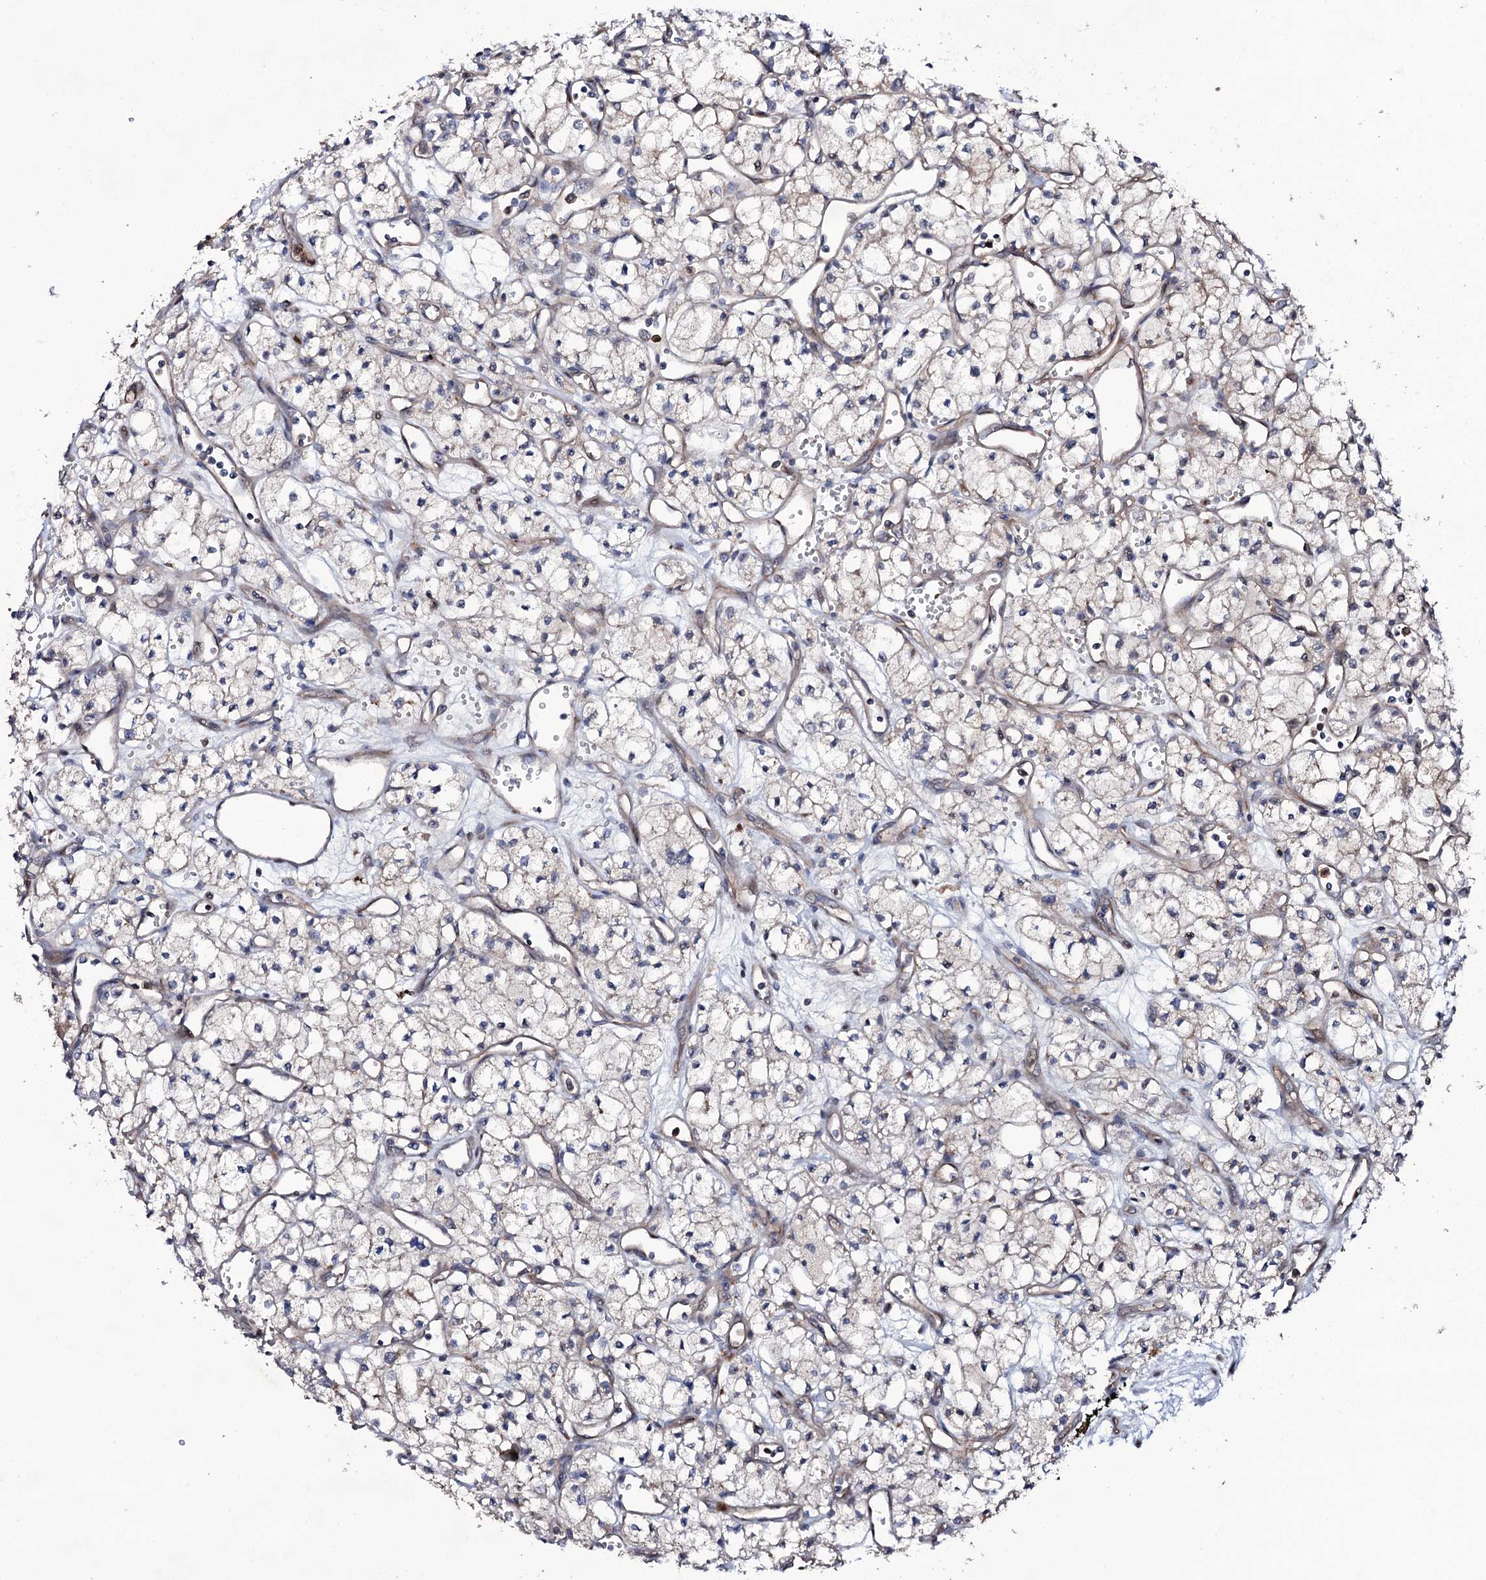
{"staining": {"intensity": "weak", "quantity": "<25%", "location": "cytoplasmic/membranous"}, "tissue": "renal cancer", "cell_type": "Tumor cells", "image_type": "cancer", "snomed": [{"axis": "morphology", "description": "Adenocarcinoma, NOS"}, {"axis": "topography", "description": "Kidney"}], "caption": "The histopathology image exhibits no staining of tumor cells in renal cancer.", "gene": "COG6", "patient": {"sex": "male", "age": 59}}